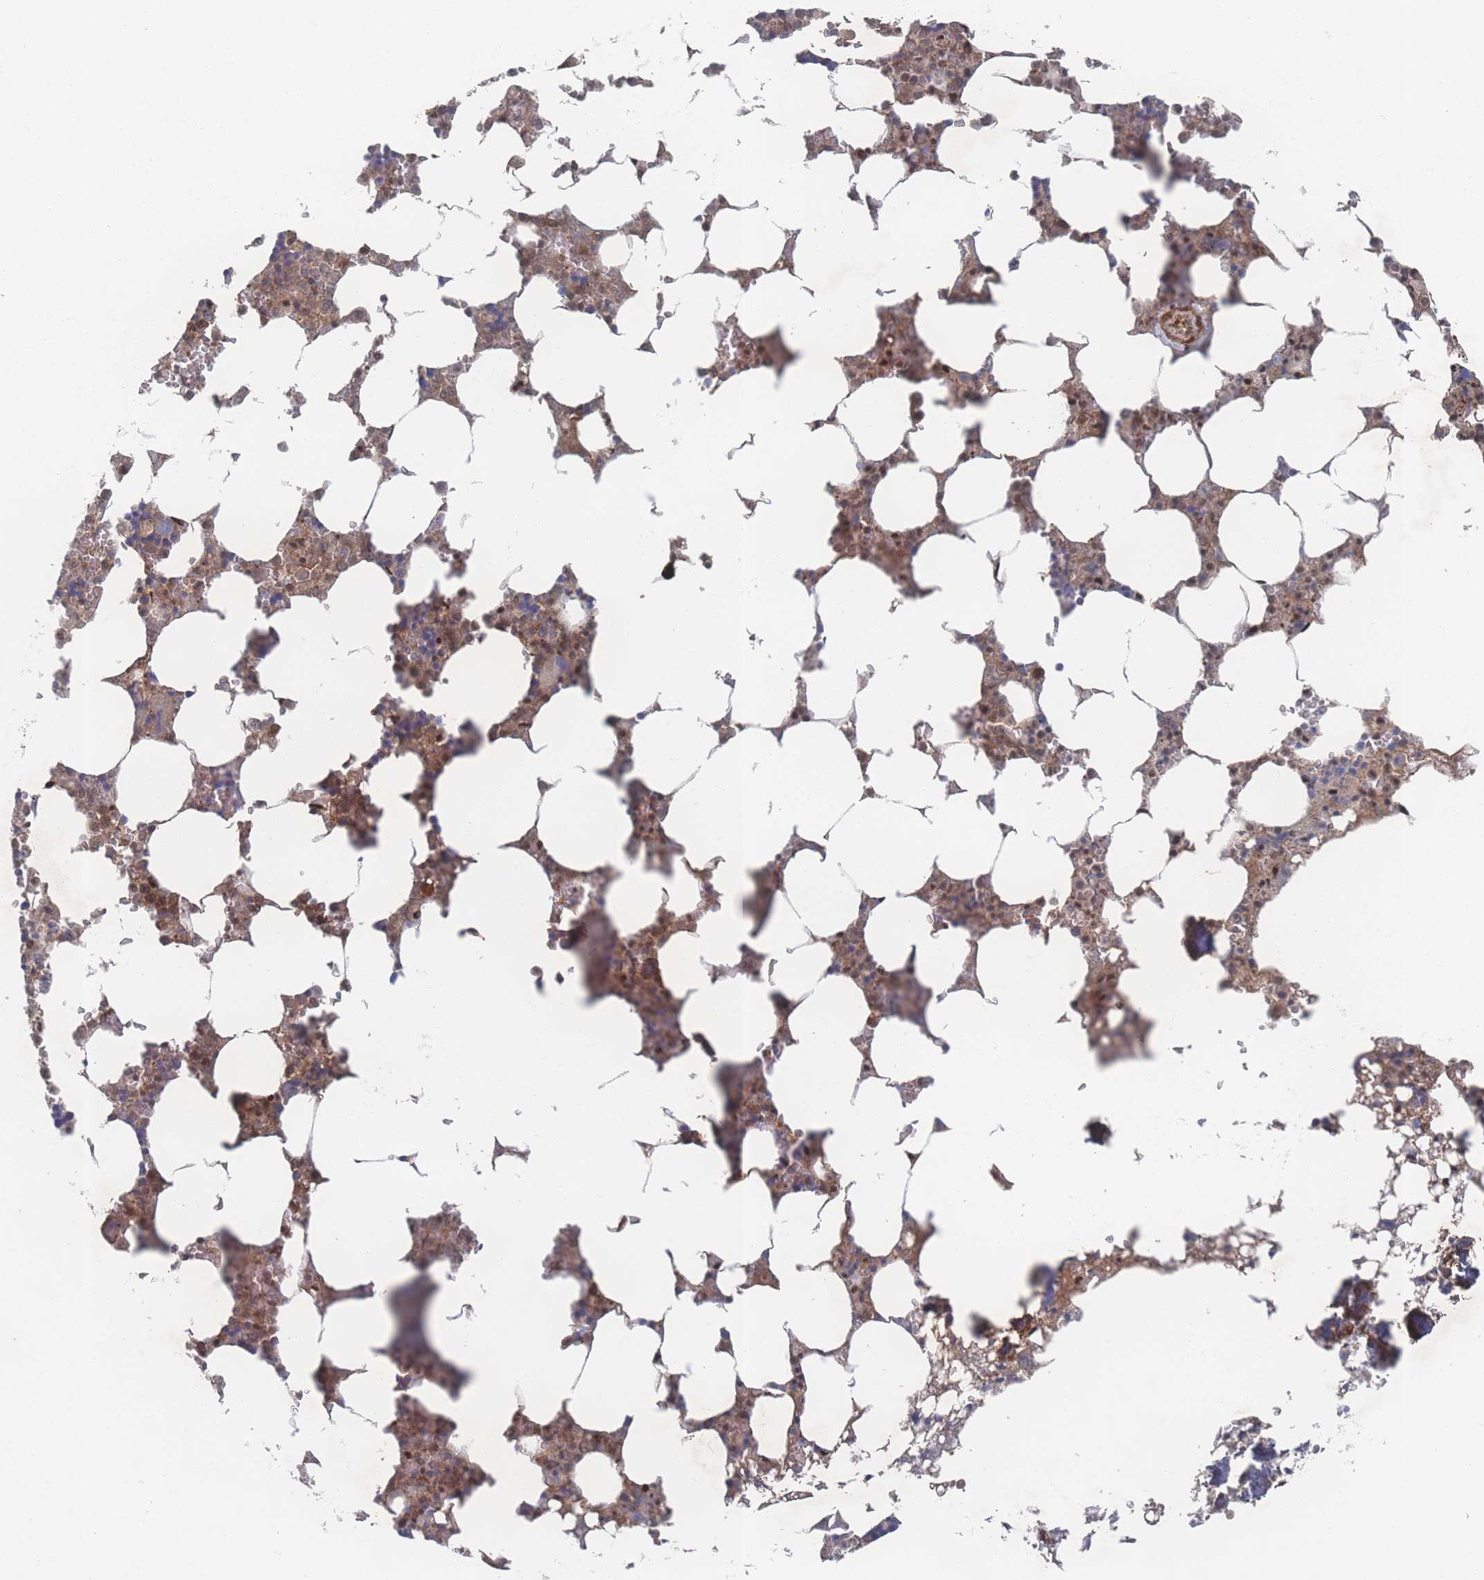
{"staining": {"intensity": "weak", "quantity": "25%-75%", "location": "cytoplasmic/membranous"}, "tissue": "bone marrow", "cell_type": "Hematopoietic cells", "image_type": "normal", "snomed": [{"axis": "morphology", "description": "Normal tissue, NOS"}, {"axis": "topography", "description": "Bone marrow"}], "caption": "Protein expression by immunohistochemistry (IHC) shows weak cytoplasmic/membranous staining in about 25%-75% of hematopoietic cells in benign bone marrow. (DAB (3,3'-diaminobenzidine) = brown stain, brightfield microscopy at high magnification).", "gene": "PSMA1", "patient": {"sex": "male", "age": 64}}